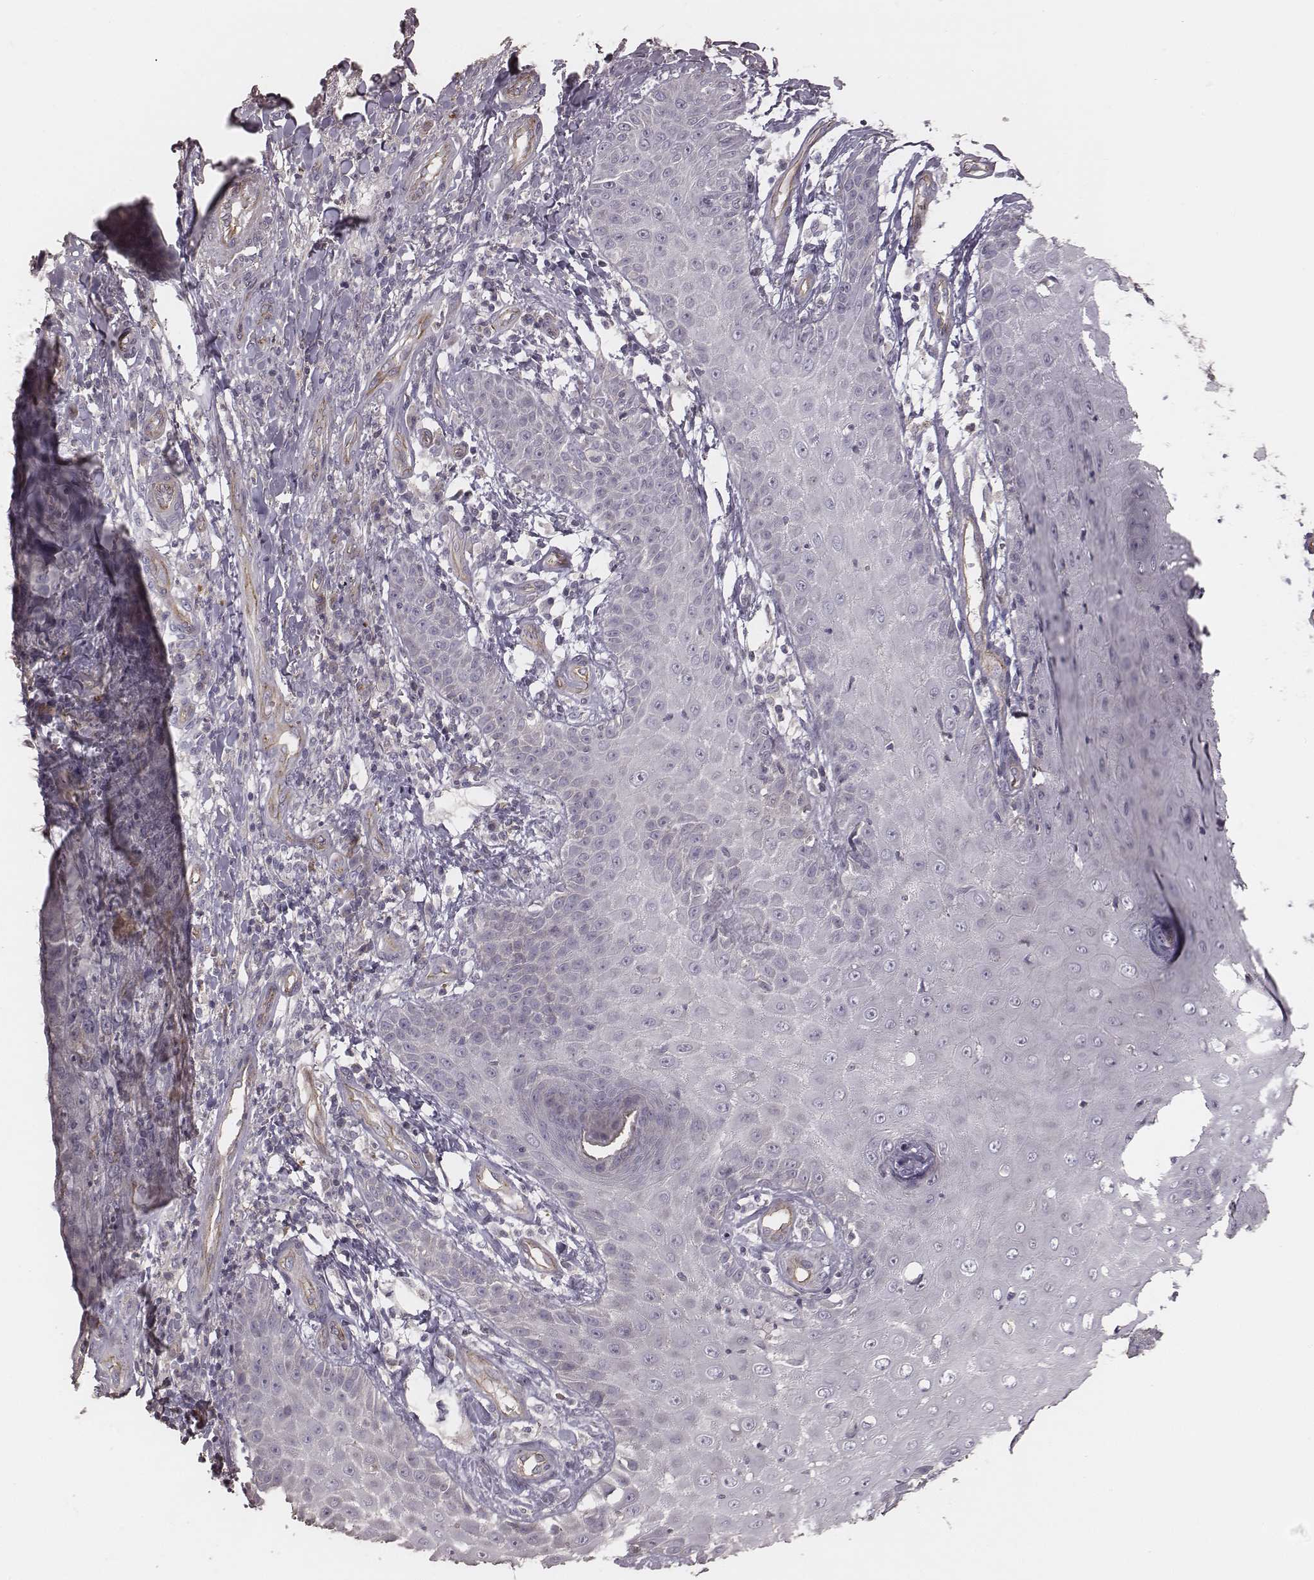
{"staining": {"intensity": "negative", "quantity": "none", "location": "none"}, "tissue": "skin cancer", "cell_type": "Tumor cells", "image_type": "cancer", "snomed": [{"axis": "morphology", "description": "Squamous cell carcinoma, NOS"}, {"axis": "topography", "description": "Skin"}], "caption": "Tumor cells show no significant staining in squamous cell carcinoma (skin). The staining is performed using DAB brown chromogen with nuclei counter-stained in using hematoxylin.", "gene": "OTOGL", "patient": {"sex": "male", "age": 70}}